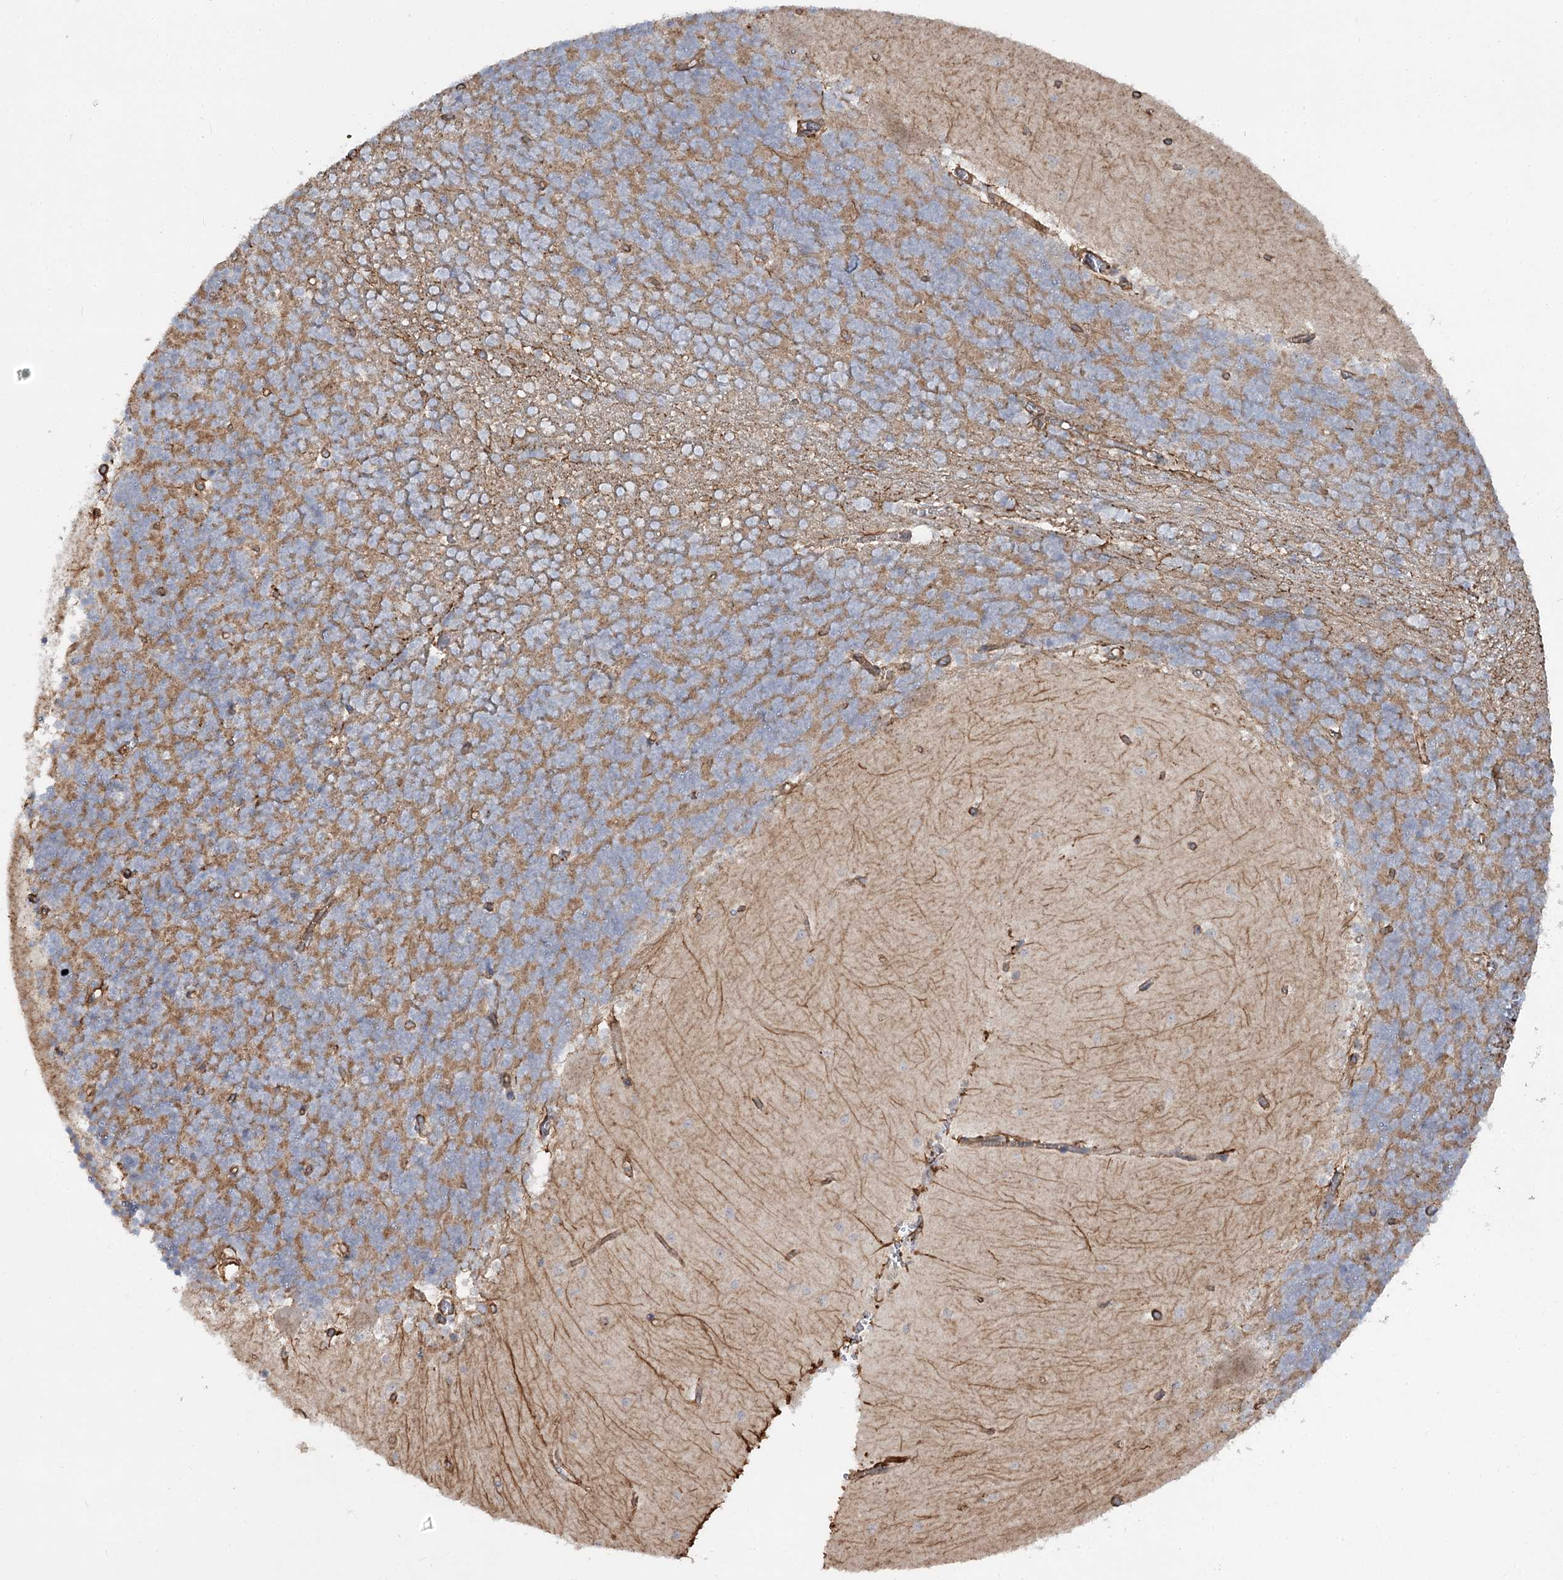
{"staining": {"intensity": "moderate", "quantity": ">75%", "location": "cytoplasmic/membranous"}, "tissue": "cerebellum", "cell_type": "Cells in granular layer", "image_type": "normal", "snomed": [{"axis": "morphology", "description": "Normal tissue, NOS"}, {"axis": "topography", "description": "Cerebellum"}], "caption": "High-power microscopy captured an immunohistochemistry (IHC) image of unremarkable cerebellum, revealing moderate cytoplasmic/membranous positivity in about >75% of cells in granular layer. The staining is performed using DAB (3,3'-diaminobenzidine) brown chromogen to label protein expression. The nuclei are counter-stained blue using hematoxylin.", "gene": "SH3BP5L", "patient": {"sex": "male", "age": 37}}